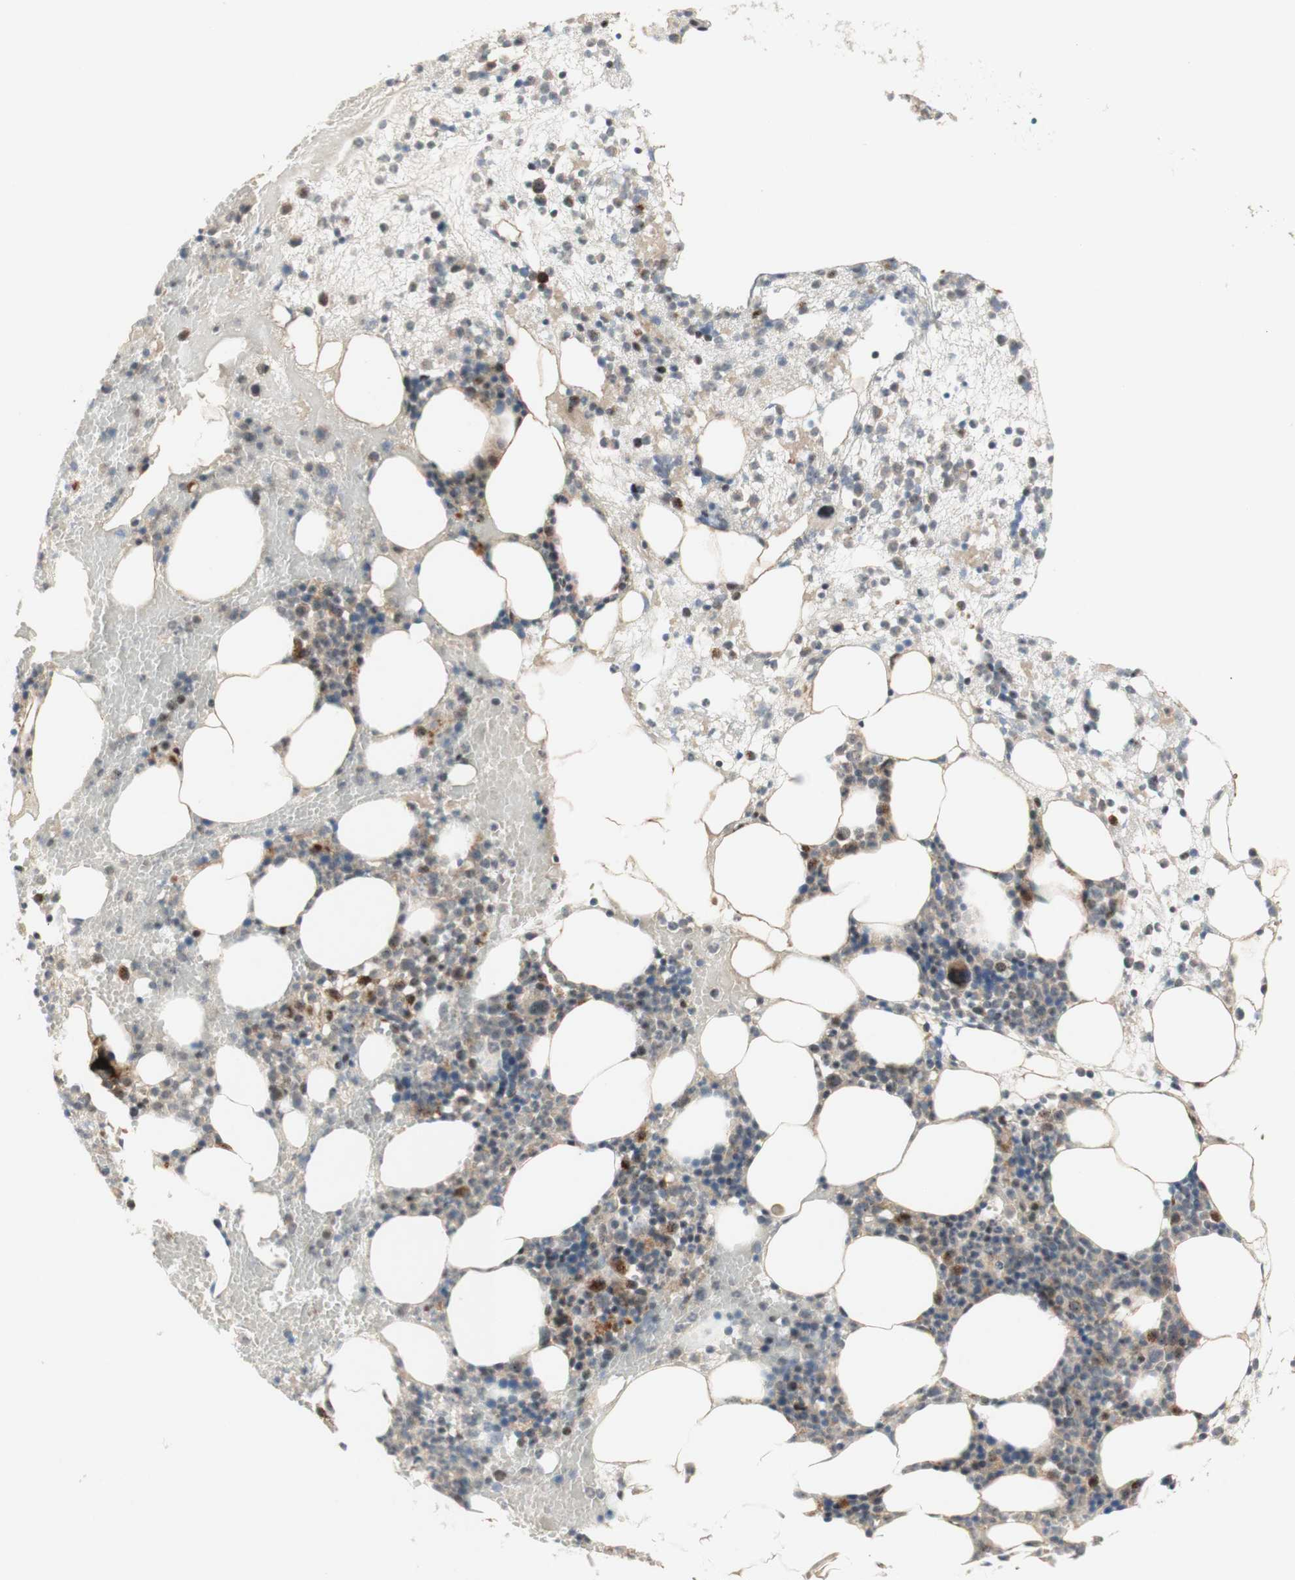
{"staining": {"intensity": "moderate", "quantity": "25%-75%", "location": "cytoplasmic/membranous,nuclear"}, "tissue": "bone marrow", "cell_type": "Hematopoietic cells", "image_type": "normal", "snomed": [{"axis": "morphology", "description": "Normal tissue, NOS"}, {"axis": "morphology", "description": "Inflammation, NOS"}, {"axis": "topography", "description": "Bone marrow"}], "caption": "An image of bone marrow stained for a protein demonstrates moderate cytoplasmic/membranous,nuclear brown staining in hematopoietic cells.", "gene": "CYLD", "patient": {"sex": "female", "age": 79}}